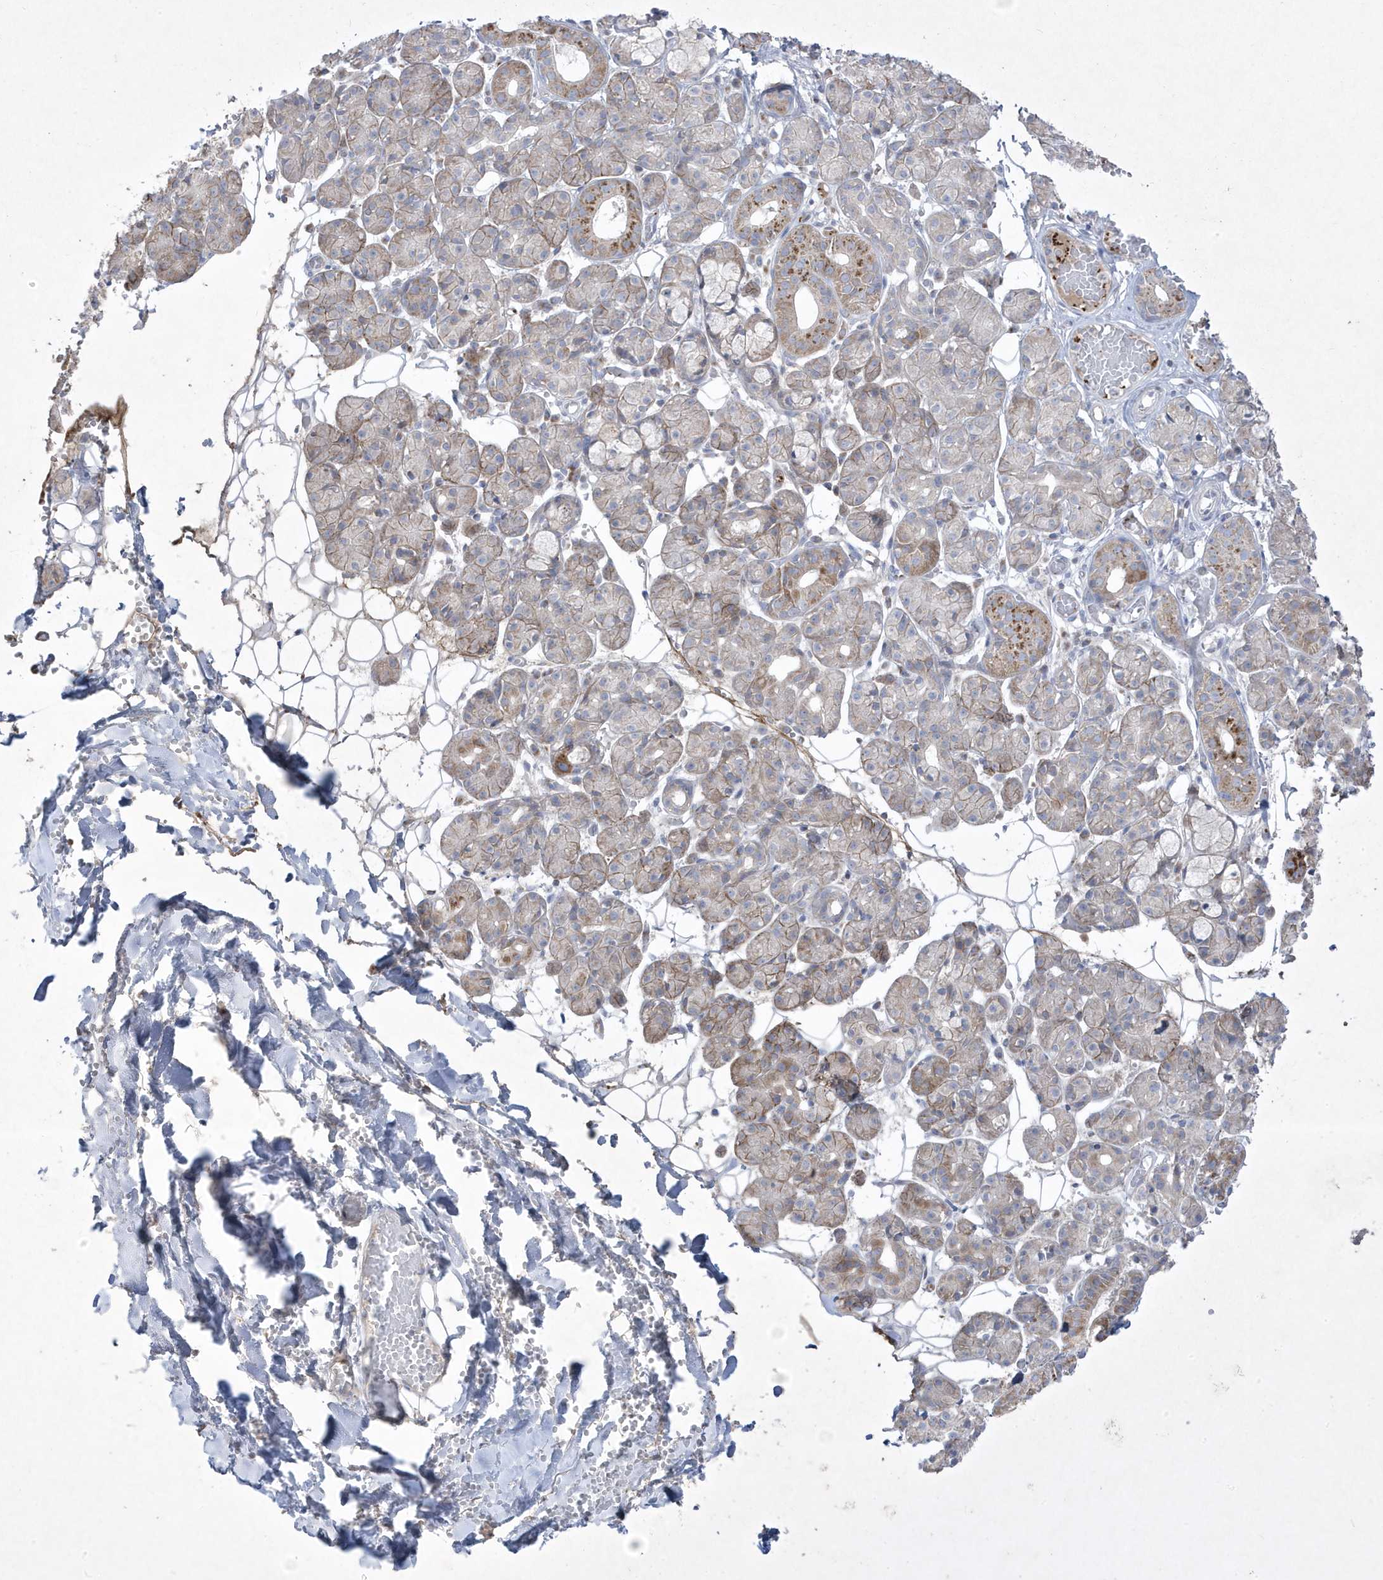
{"staining": {"intensity": "moderate", "quantity": "<25%", "location": "cytoplasmic/membranous"}, "tissue": "salivary gland", "cell_type": "Glandular cells", "image_type": "normal", "snomed": [{"axis": "morphology", "description": "Normal tissue, NOS"}, {"axis": "topography", "description": "Salivary gland"}], "caption": "A high-resolution photomicrograph shows IHC staining of normal salivary gland, which shows moderate cytoplasmic/membranous expression in about <25% of glandular cells.", "gene": "ADAMTSL3", "patient": {"sex": "male", "age": 63}}